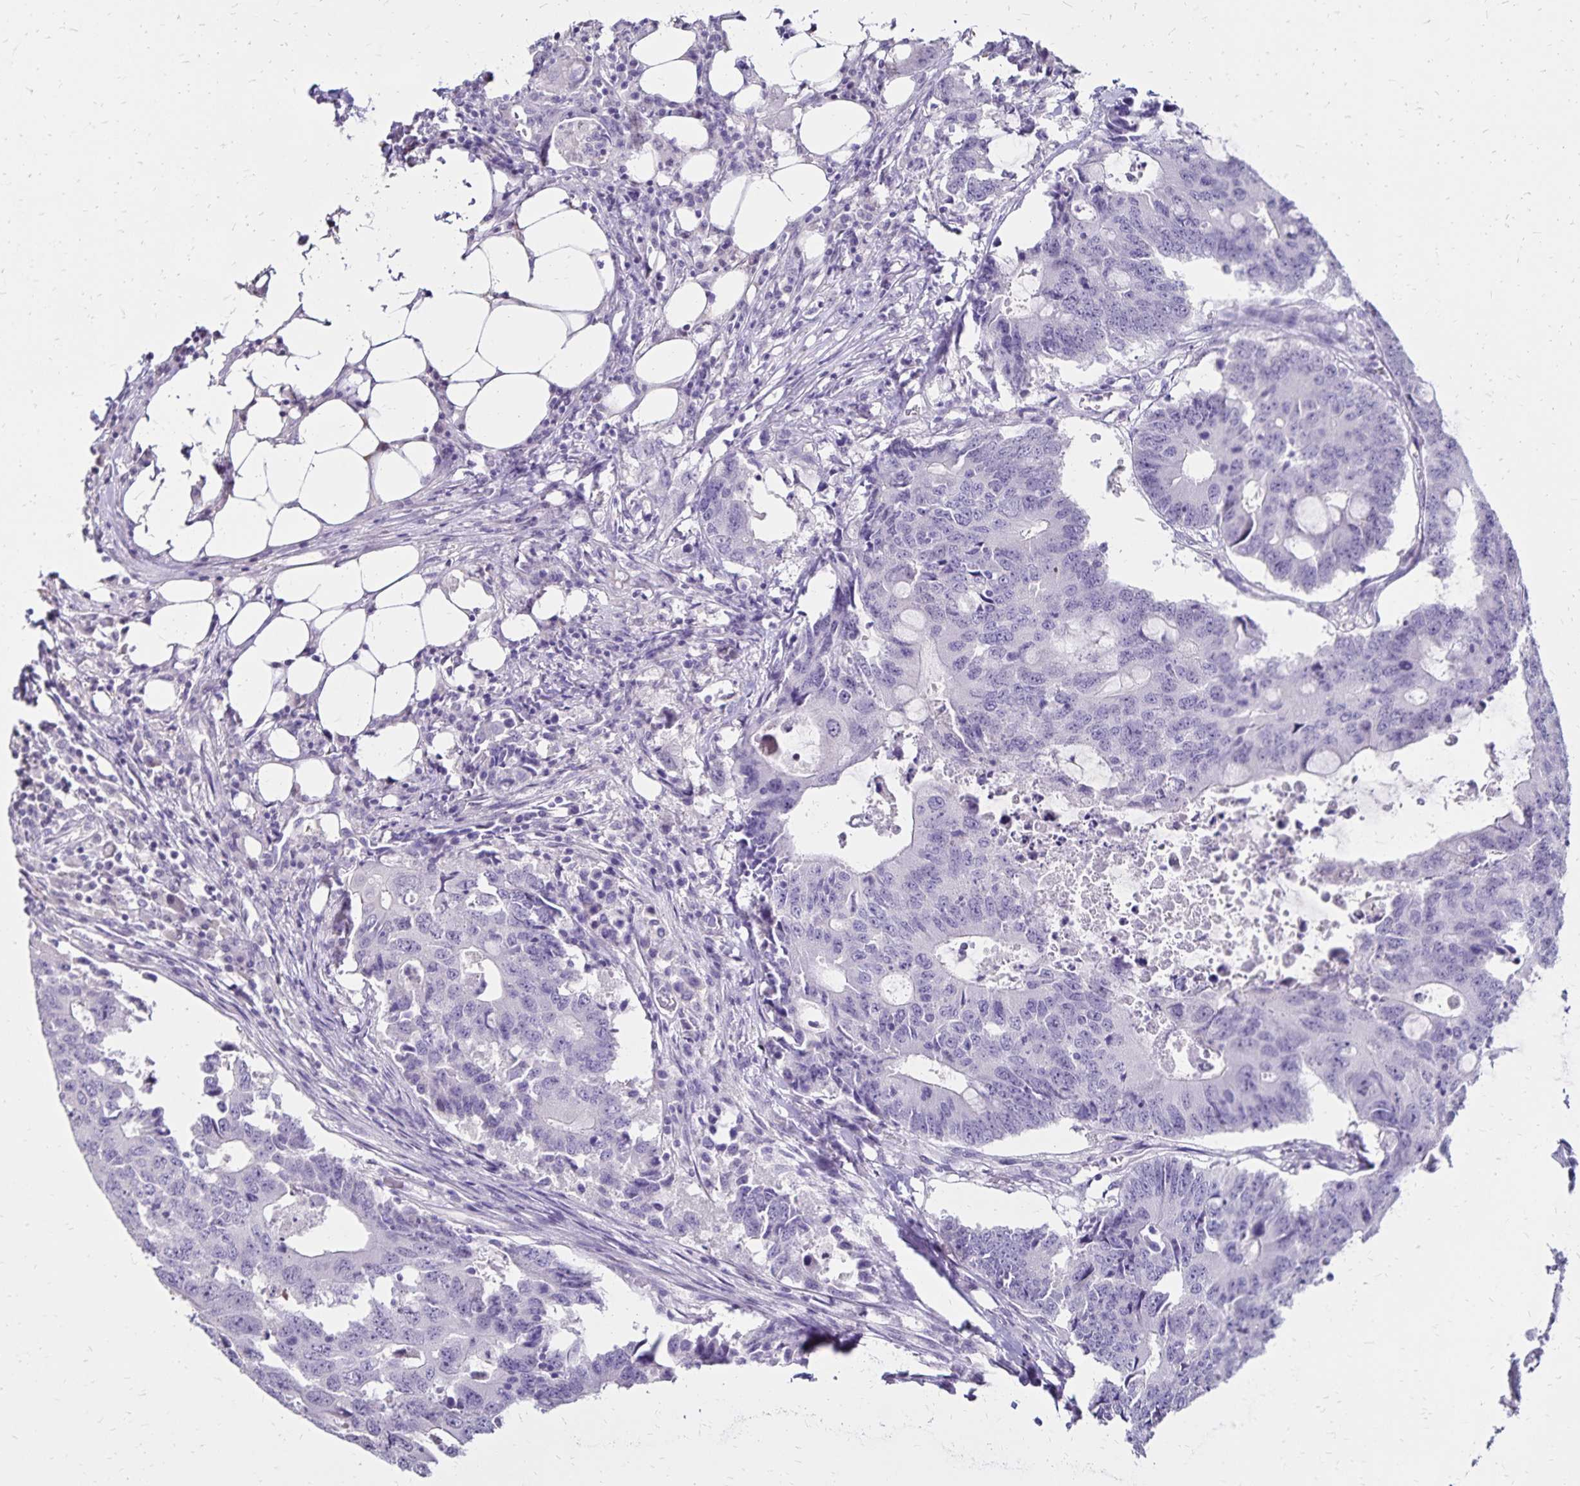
{"staining": {"intensity": "negative", "quantity": "none", "location": "none"}, "tissue": "colorectal cancer", "cell_type": "Tumor cells", "image_type": "cancer", "snomed": [{"axis": "morphology", "description": "Adenocarcinoma, NOS"}, {"axis": "topography", "description": "Colon"}], "caption": "Adenocarcinoma (colorectal) was stained to show a protein in brown. There is no significant expression in tumor cells.", "gene": "SH3GL3", "patient": {"sex": "male", "age": 71}}